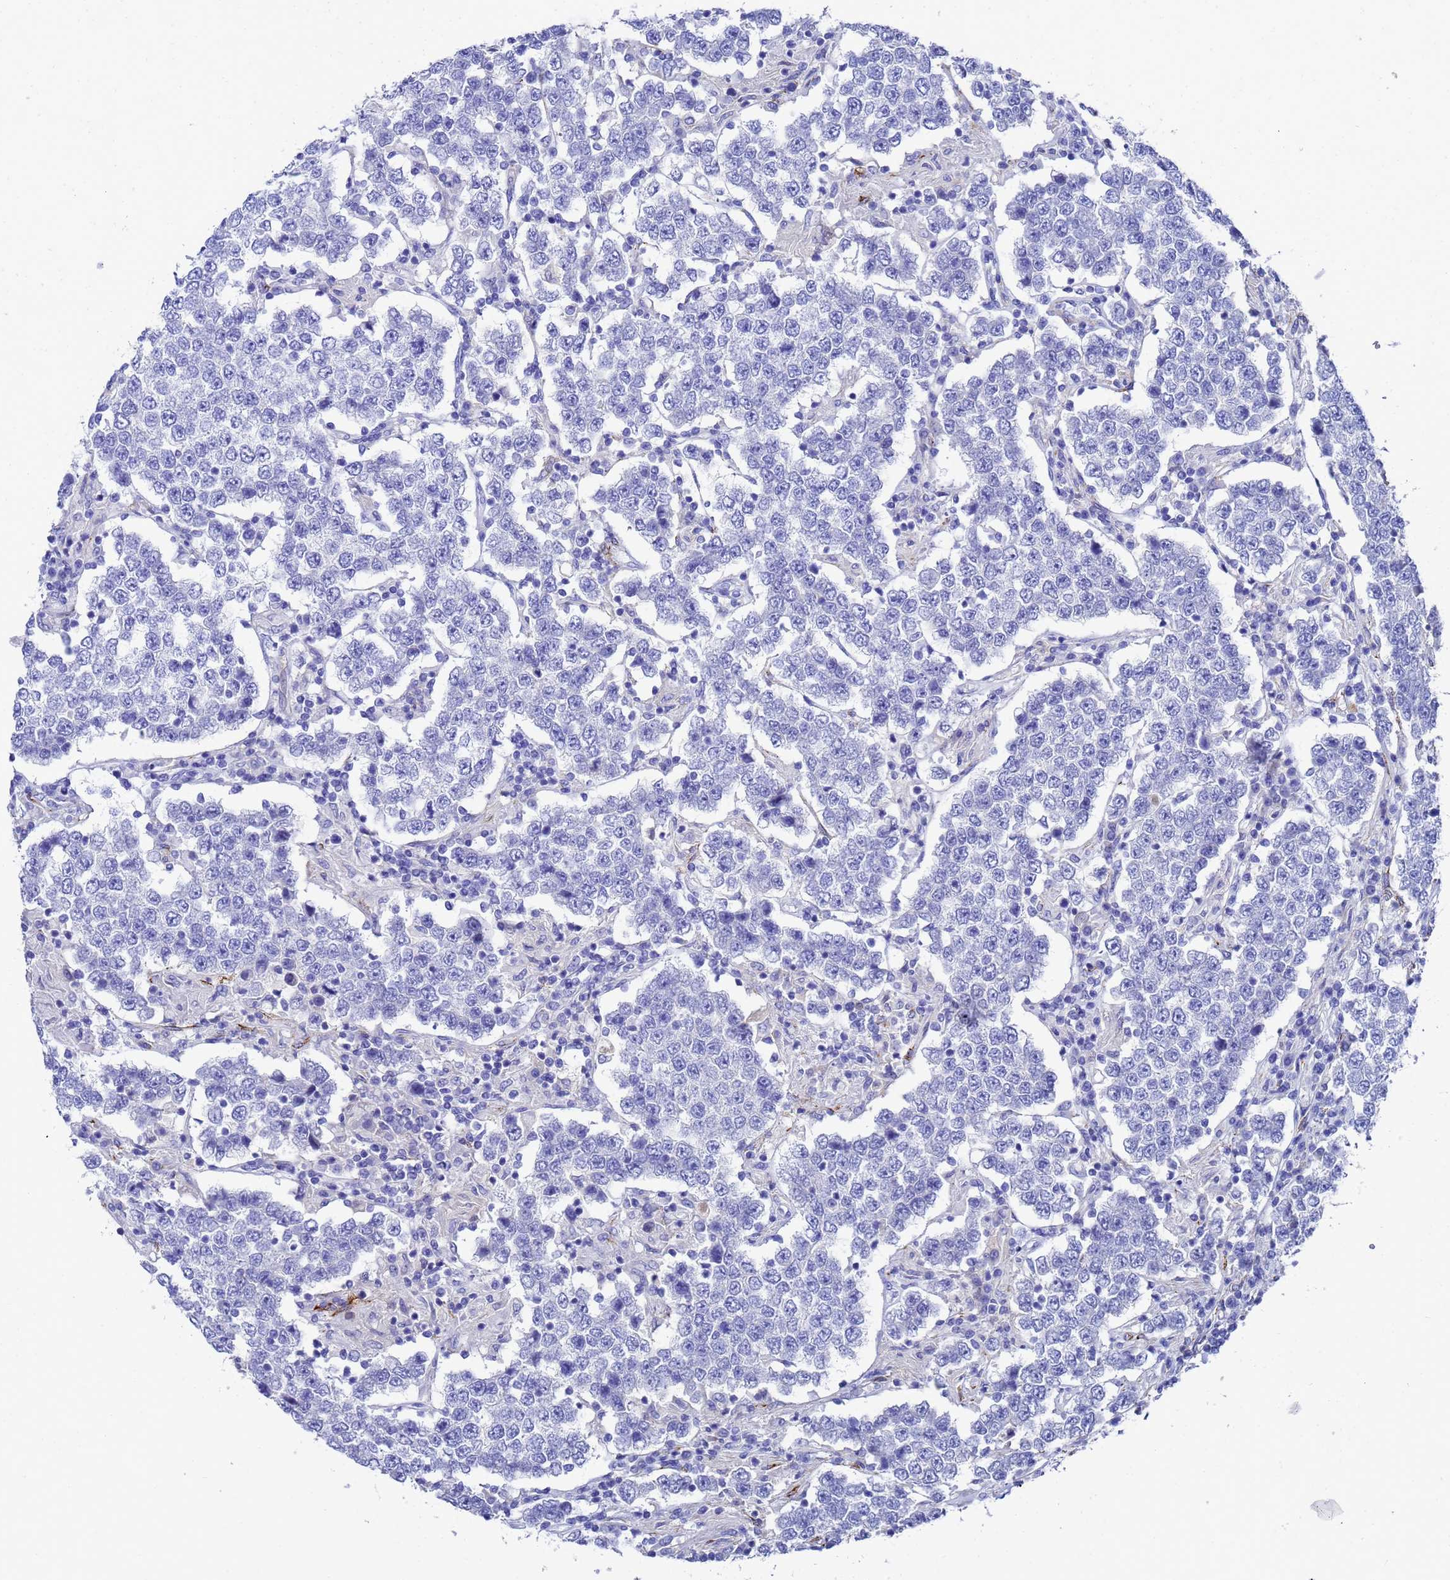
{"staining": {"intensity": "negative", "quantity": "none", "location": "none"}, "tissue": "testis cancer", "cell_type": "Tumor cells", "image_type": "cancer", "snomed": [{"axis": "morphology", "description": "Normal tissue, NOS"}, {"axis": "morphology", "description": "Urothelial carcinoma, High grade"}, {"axis": "morphology", "description": "Seminoma, NOS"}, {"axis": "morphology", "description": "Carcinoma, Embryonal, NOS"}, {"axis": "topography", "description": "Urinary bladder"}, {"axis": "topography", "description": "Testis"}], "caption": "This is an immunohistochemistry (IHC) image of human testis cancer (embryonal carcinoma). There is no expression in tumor cells.", "gene": "ADIPOQ", "patient": {"sex": "male", "age": 41}}